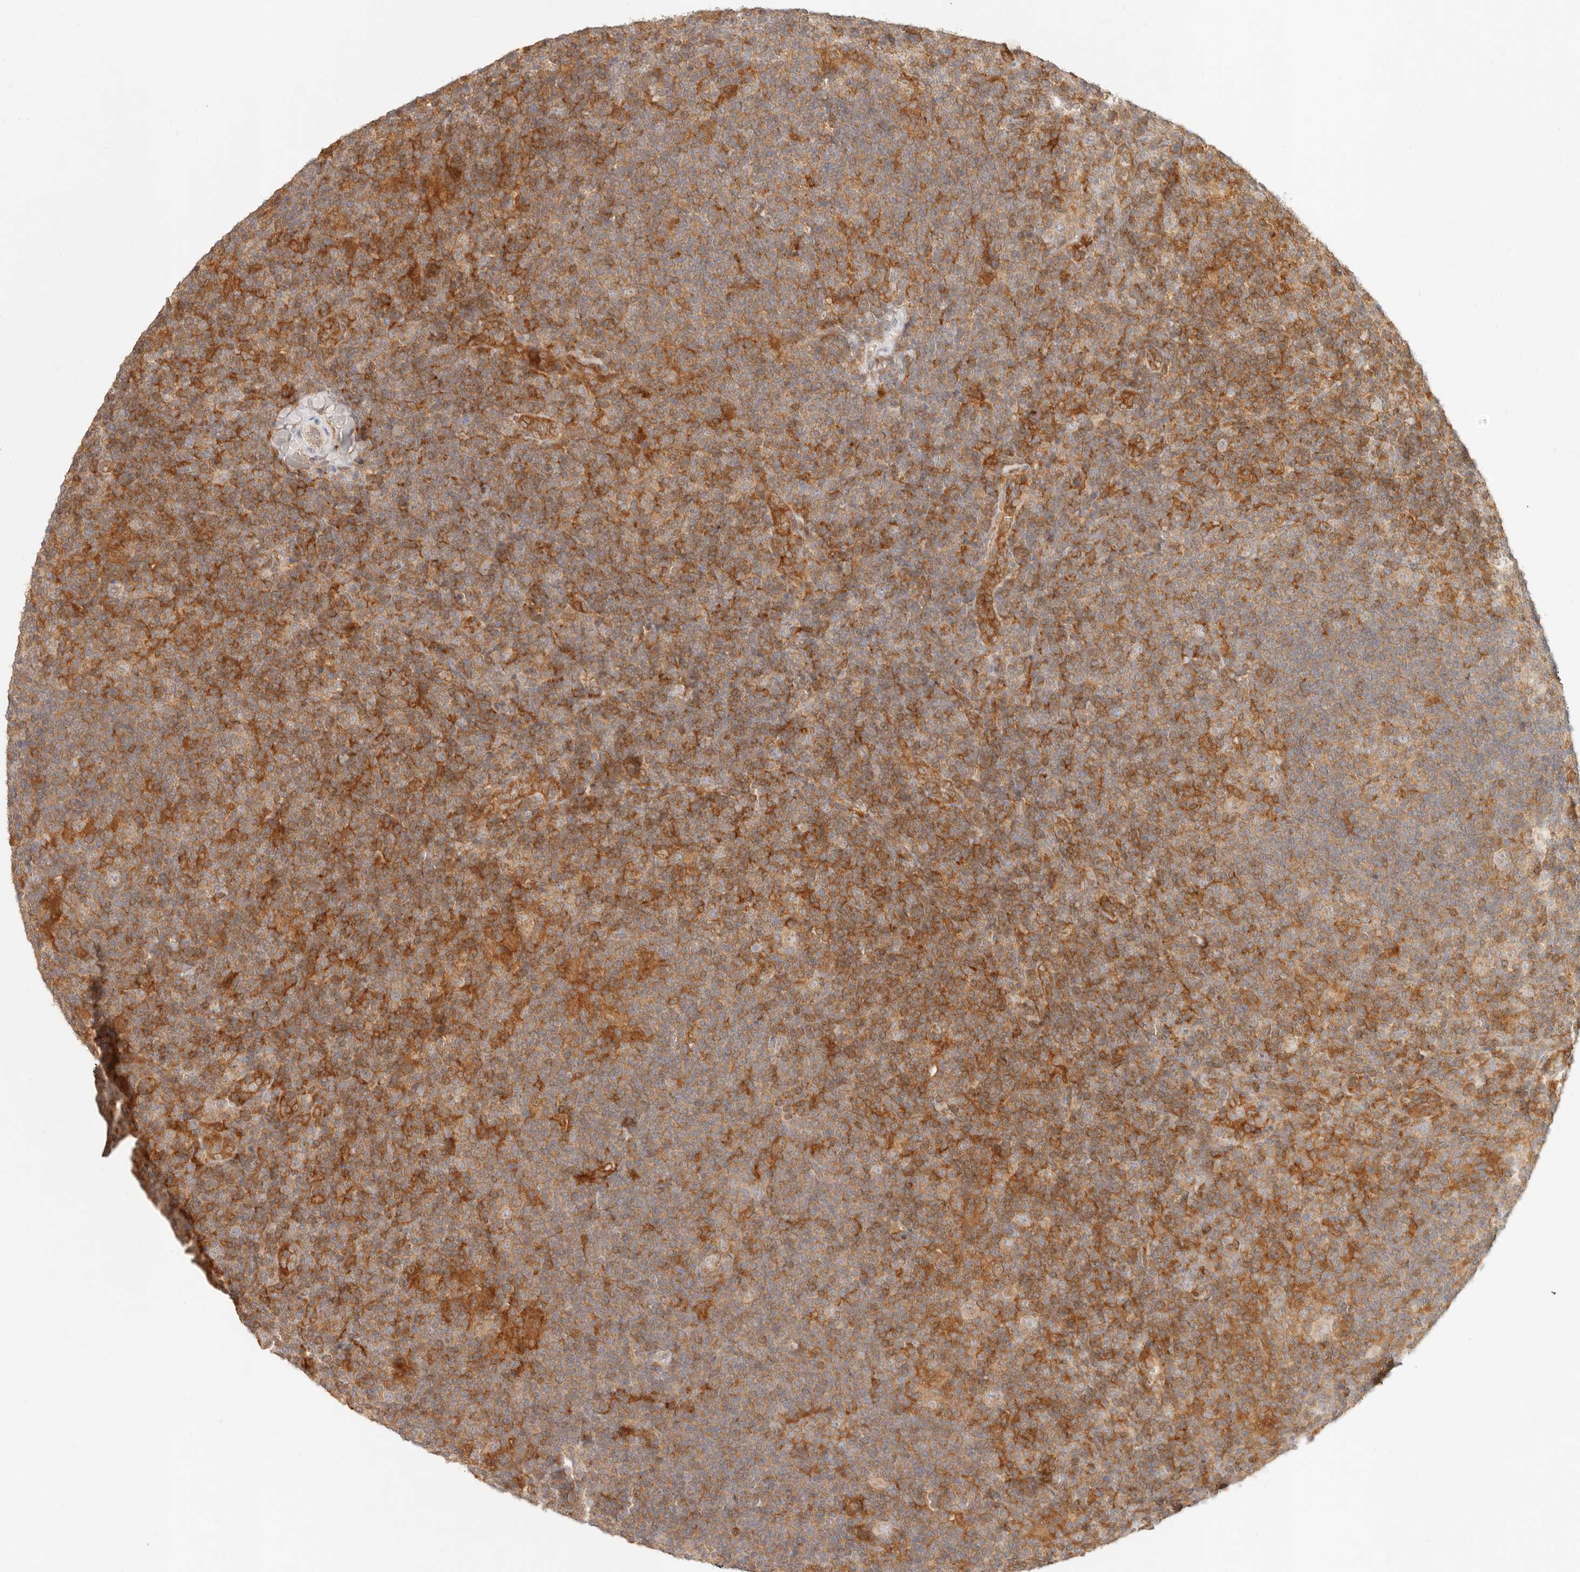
{"staining": {"intensity": "weak", "quantity": ">75%", "location": "cytoplasmic/membranous"}, "tissue": "lymphoma", "cell_type": "Tumor cells", "image_type": "cancer", "snomed": [{"axis": "morphology", "description": "Hodgkin's disease, NOS"}, {"axis": "topography", "description": "Lymph node"}], "caption": "Immunohistochemistry (IHC) micrograph of neoplastic tissue: lymphoma stained using immunohistochemistry demonstrates low levels of weak protein expression localized specifically in the cytoplasmic/membranous of tumor cells, appearing as a cytoplasmic/membranous brown color.", "gene": "NECAP2", "patient": {"sex": "female", "age": 57}}